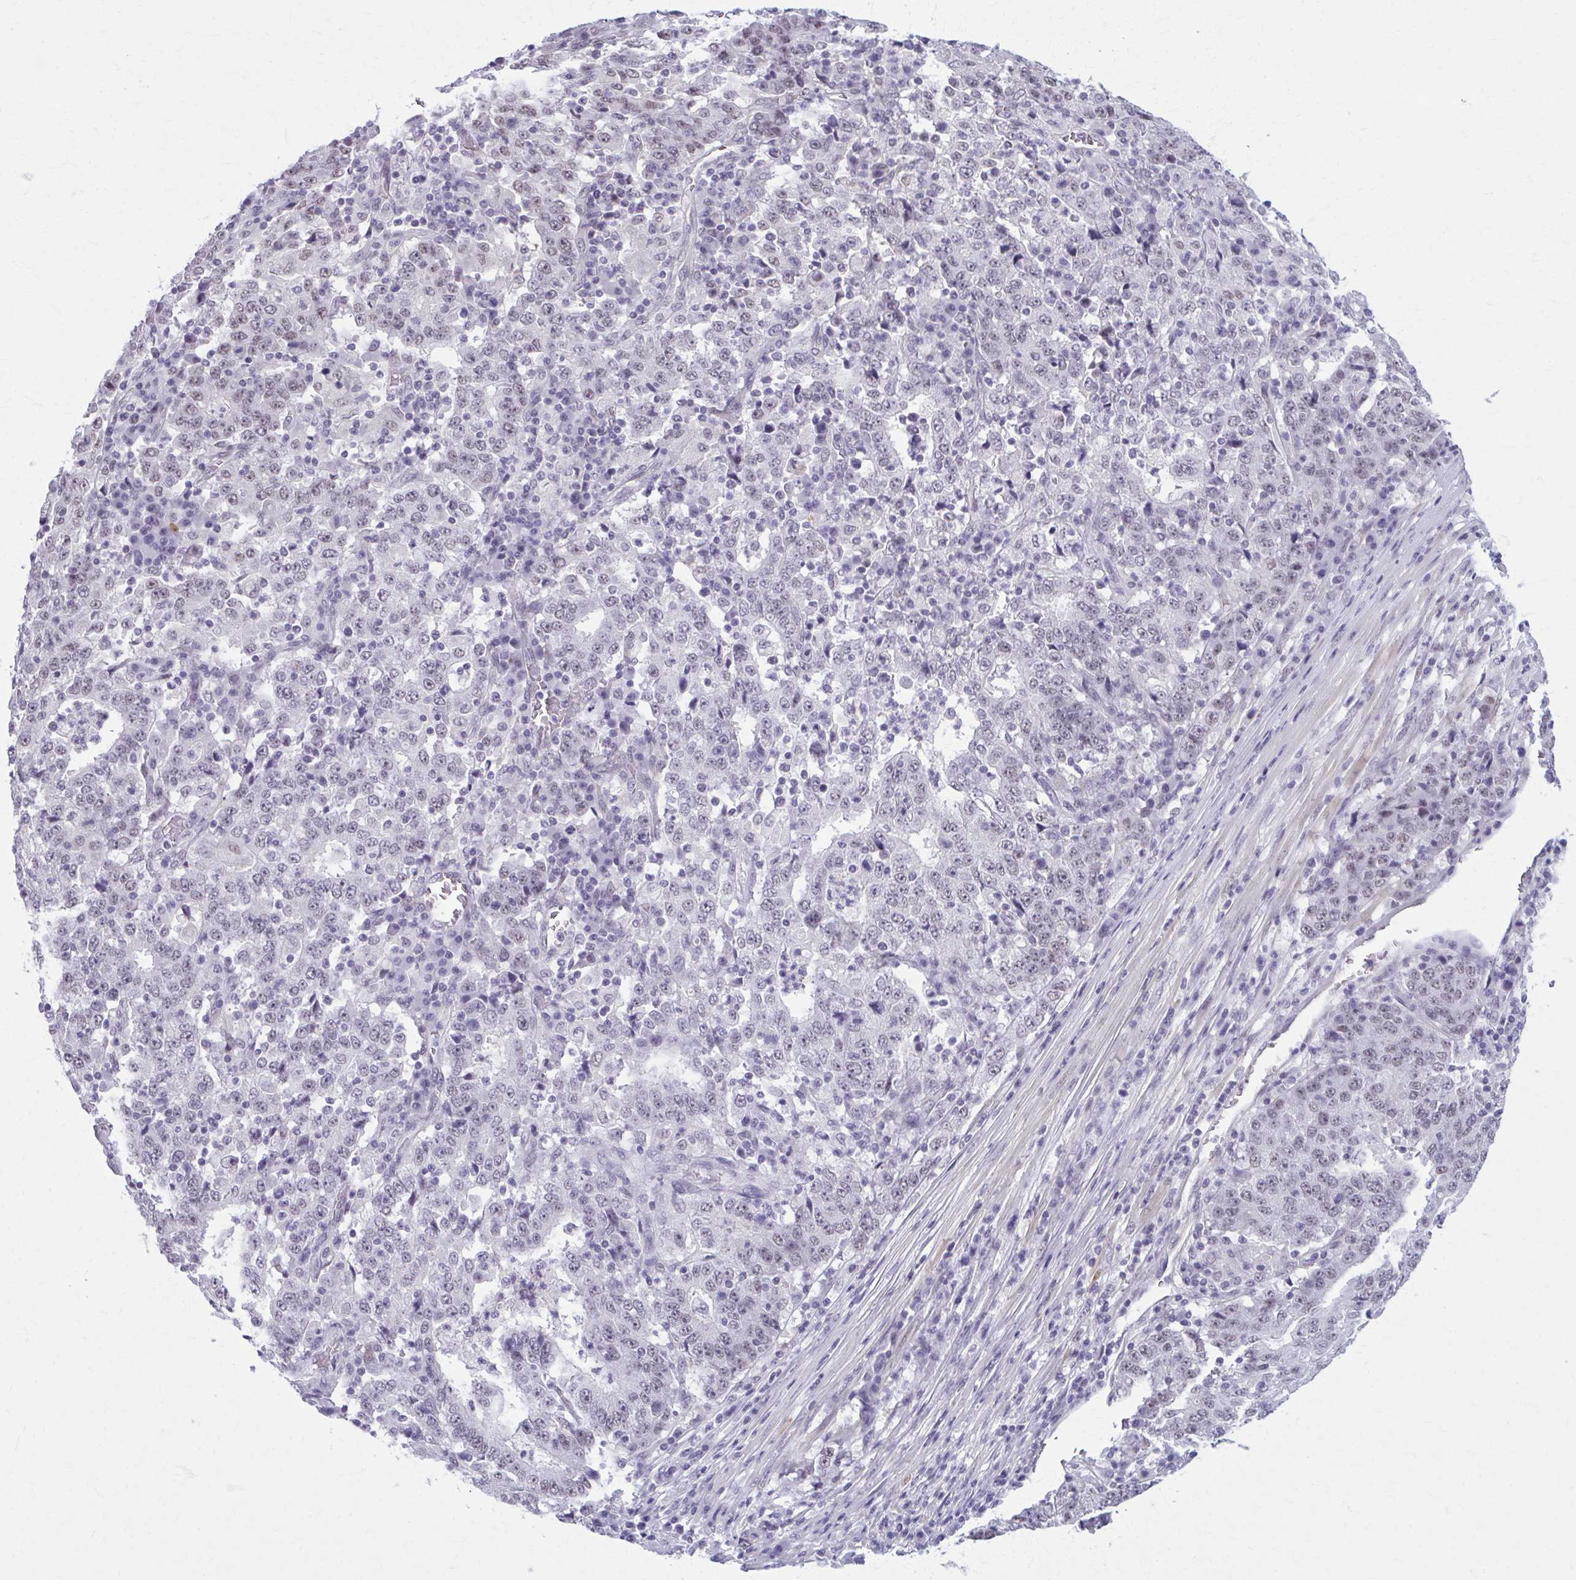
{"staining": {"intensity": "negative", "quantity": "none", "location": "none"}, "tissue": "stomach cancer", "cell_type": "Tumor cells", "image_type": "cancer", "snomed": [{"axis": "morphology", "description": "Adenocarcinoma, NOS"}, {"axis": "topography", "description": "Stomach"}], "caption": "This is an immunohistochemistry (IHC) image of adenocarcinoma (stomach). There is no staining in tumor cells.", "gene": "NUMBL", "patient": {"sex": "male", "age": 59}}